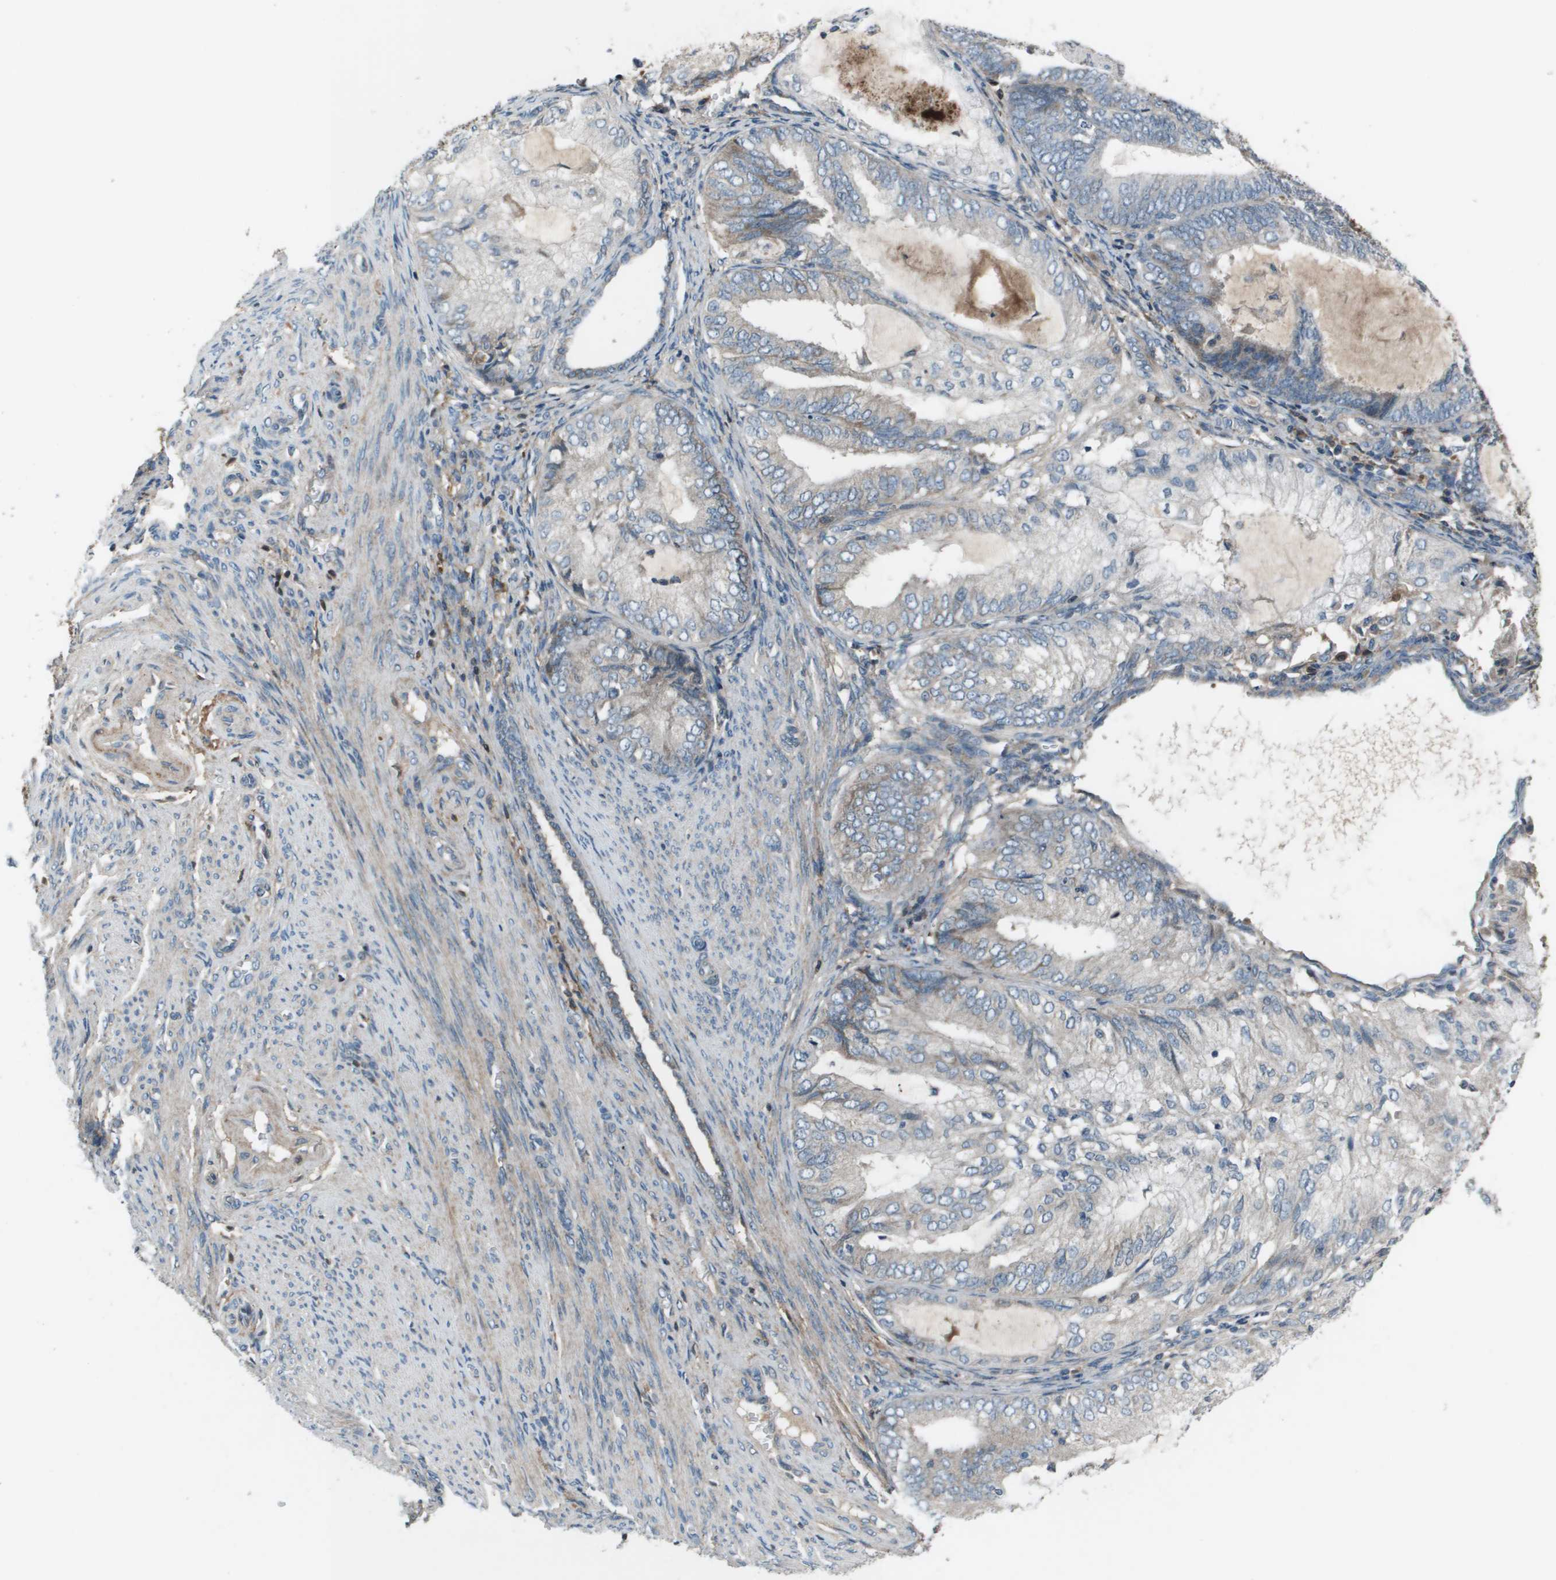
{"staining": {"intensity": "negative", "quantity": "none", "location": "none"}, "tissue": "endometrial cancer", "cell_type": "Tumor cells", "image_type": "cancer", "snomed": [{"axis": "morphology", "description": "Adenocarcinoma, NOS"}, {"axis": "topography", "description": "Endometrium"}], "caption": "The micrograph displays no significant positivity in tumor cells of endometrial adenocarcinoma. Brightfield microscopy of IHC stained with DAB (3,3'-diaminobenzidine) (brown) and hematoxylin (blue), captured at high magnification.", "gene": "PCOLCE", "patient": {"sex": "female", "age": 81}}